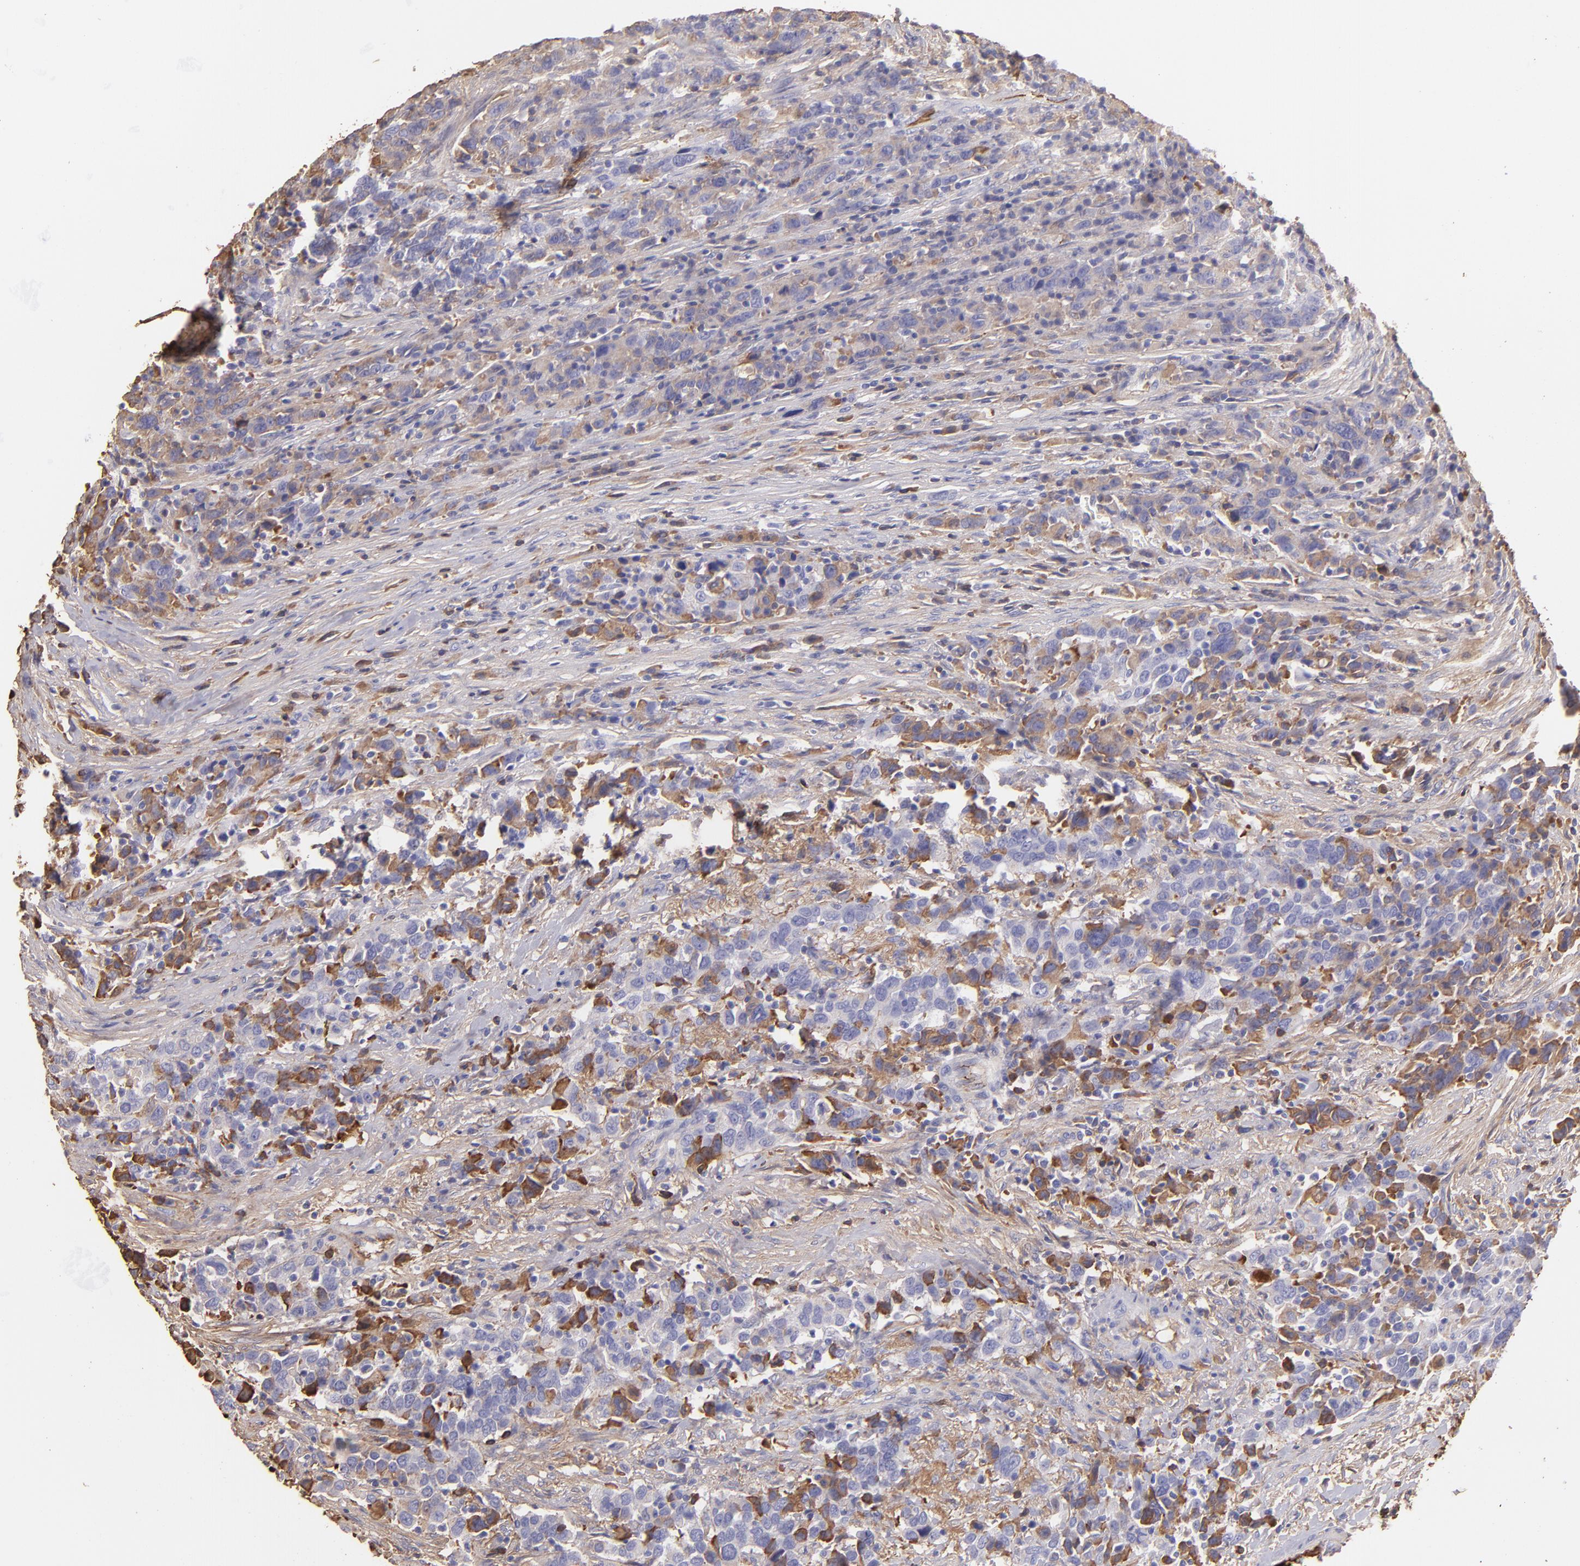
{"staining": {"intensity": "moderate", "quantity": "25%-75%", "location": "cytoplasmic/membranous"}, "tissue": "urothelial cancer", "cell_type": "Tumor cells", "image_type": "cancer", "snomed": [{"axis": "morphology", "description": "Urothelial carcinoma, High grade"}, {"axis": "topography", "description": "Urinary bladder"}], "caption": "Protein analysis of urothelial cancer tissue reveals moderate cytoplasmic/membranous staining in approximately 25%-75% of tumor cells.", "gene": "FGB", "patient": {"sex": "male", "age": 61}}